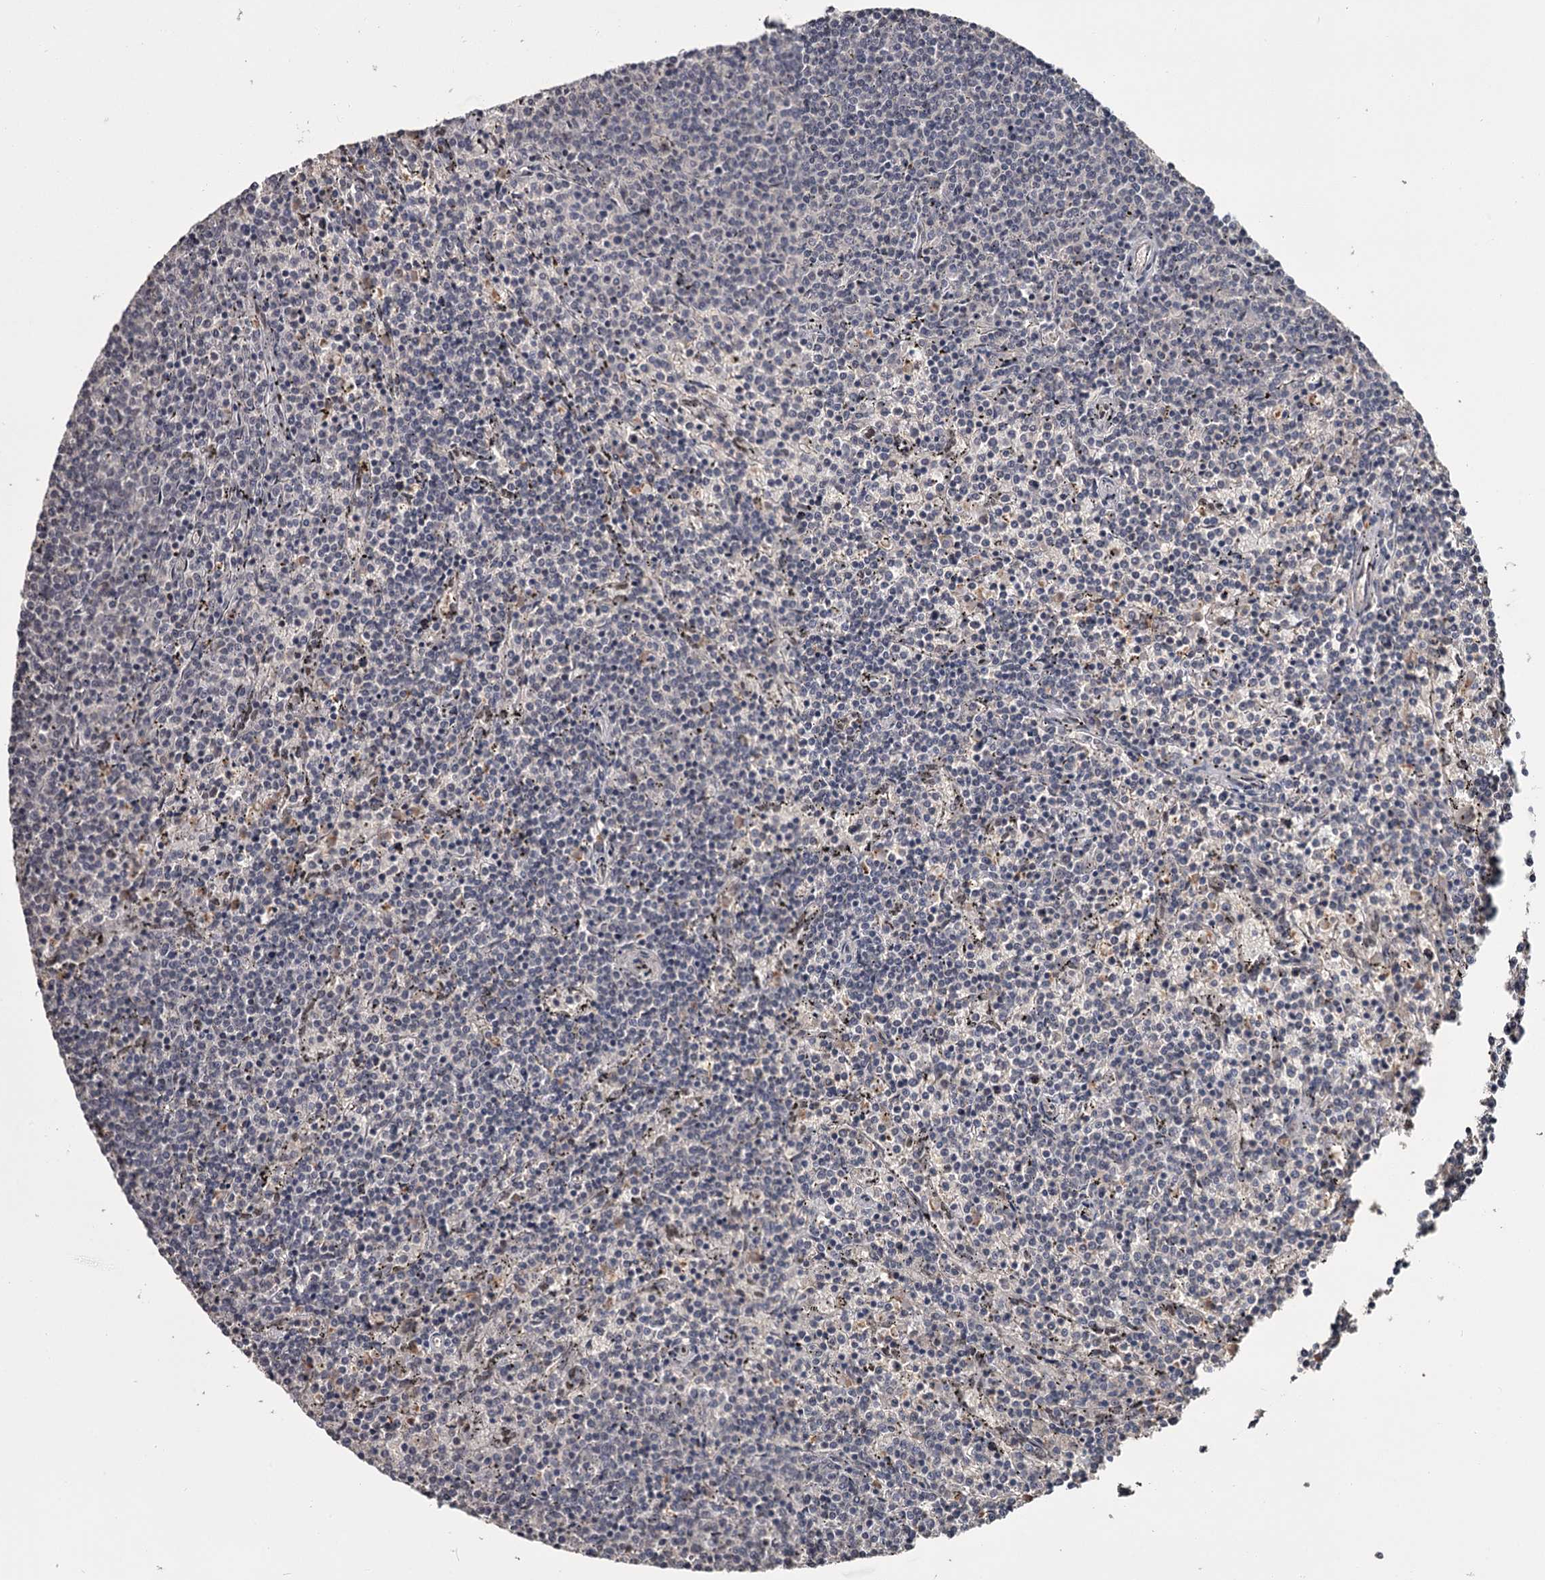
{"staining": {"intensity": "negative", "quantity": "none", "location": "none"}, "tissue": "lymphoma", "cell_type": "Tumor cells", "image_type": "cancer", "snomed": [{"axis": "morphology", "description": "Malignant lymphoma, non-Hodgkin's type, Low grade"}, {"axis": "topography", "description": "Spleen"}], "caption": "The photomicrograph displays no staining of tumor cells in low-grade malignant lymphoma, non-Hodgkin's type. (DAB (3,3'-diaminobenzidine) immunohistochemistry visualized using brightfield microscopy, high magnification).", "gene": "PRPF40B", "patient": {"sex": "female", "age": 50}}